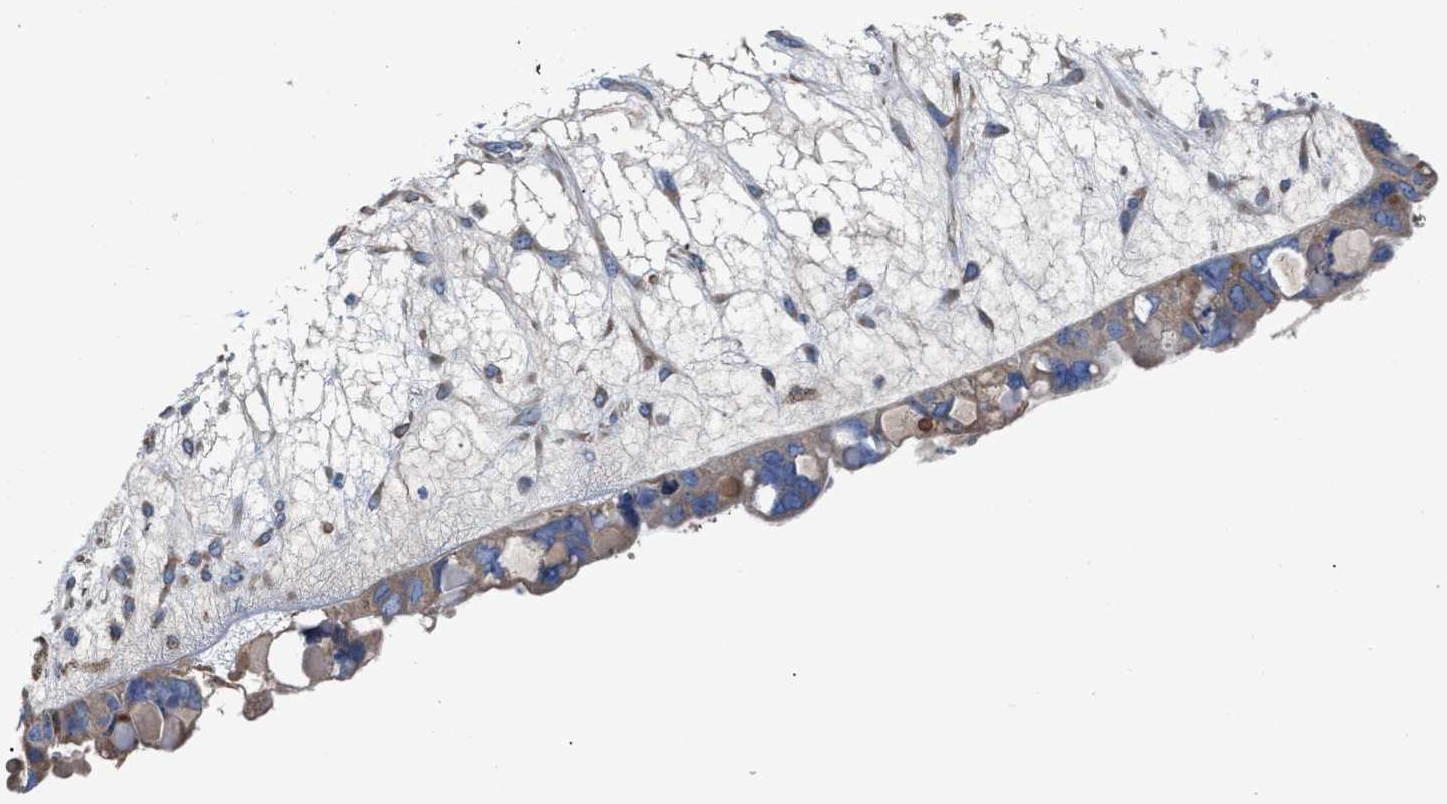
{"staining": {"intensity": "weak", "quantity": "<25%", "location": "cytoplasmic/membranous"}, "tissue": "ovarian cancer", "cell_type": "Tumor cells", "image_type": "cancer", "snomed": [{"axis": "morphology", "description": "Cystadenocarcinoma, serous, NOS"}, {"axis": "topography", "description": "Ovary"}], "caption": "IHC micrograph of ovarian serous cystadenocarcinoma stained for a protein (brown), which demonstrates no staining in tumor cells.", "gene": "SRPK2", "patient": {"sex": "female", "age": 79}}